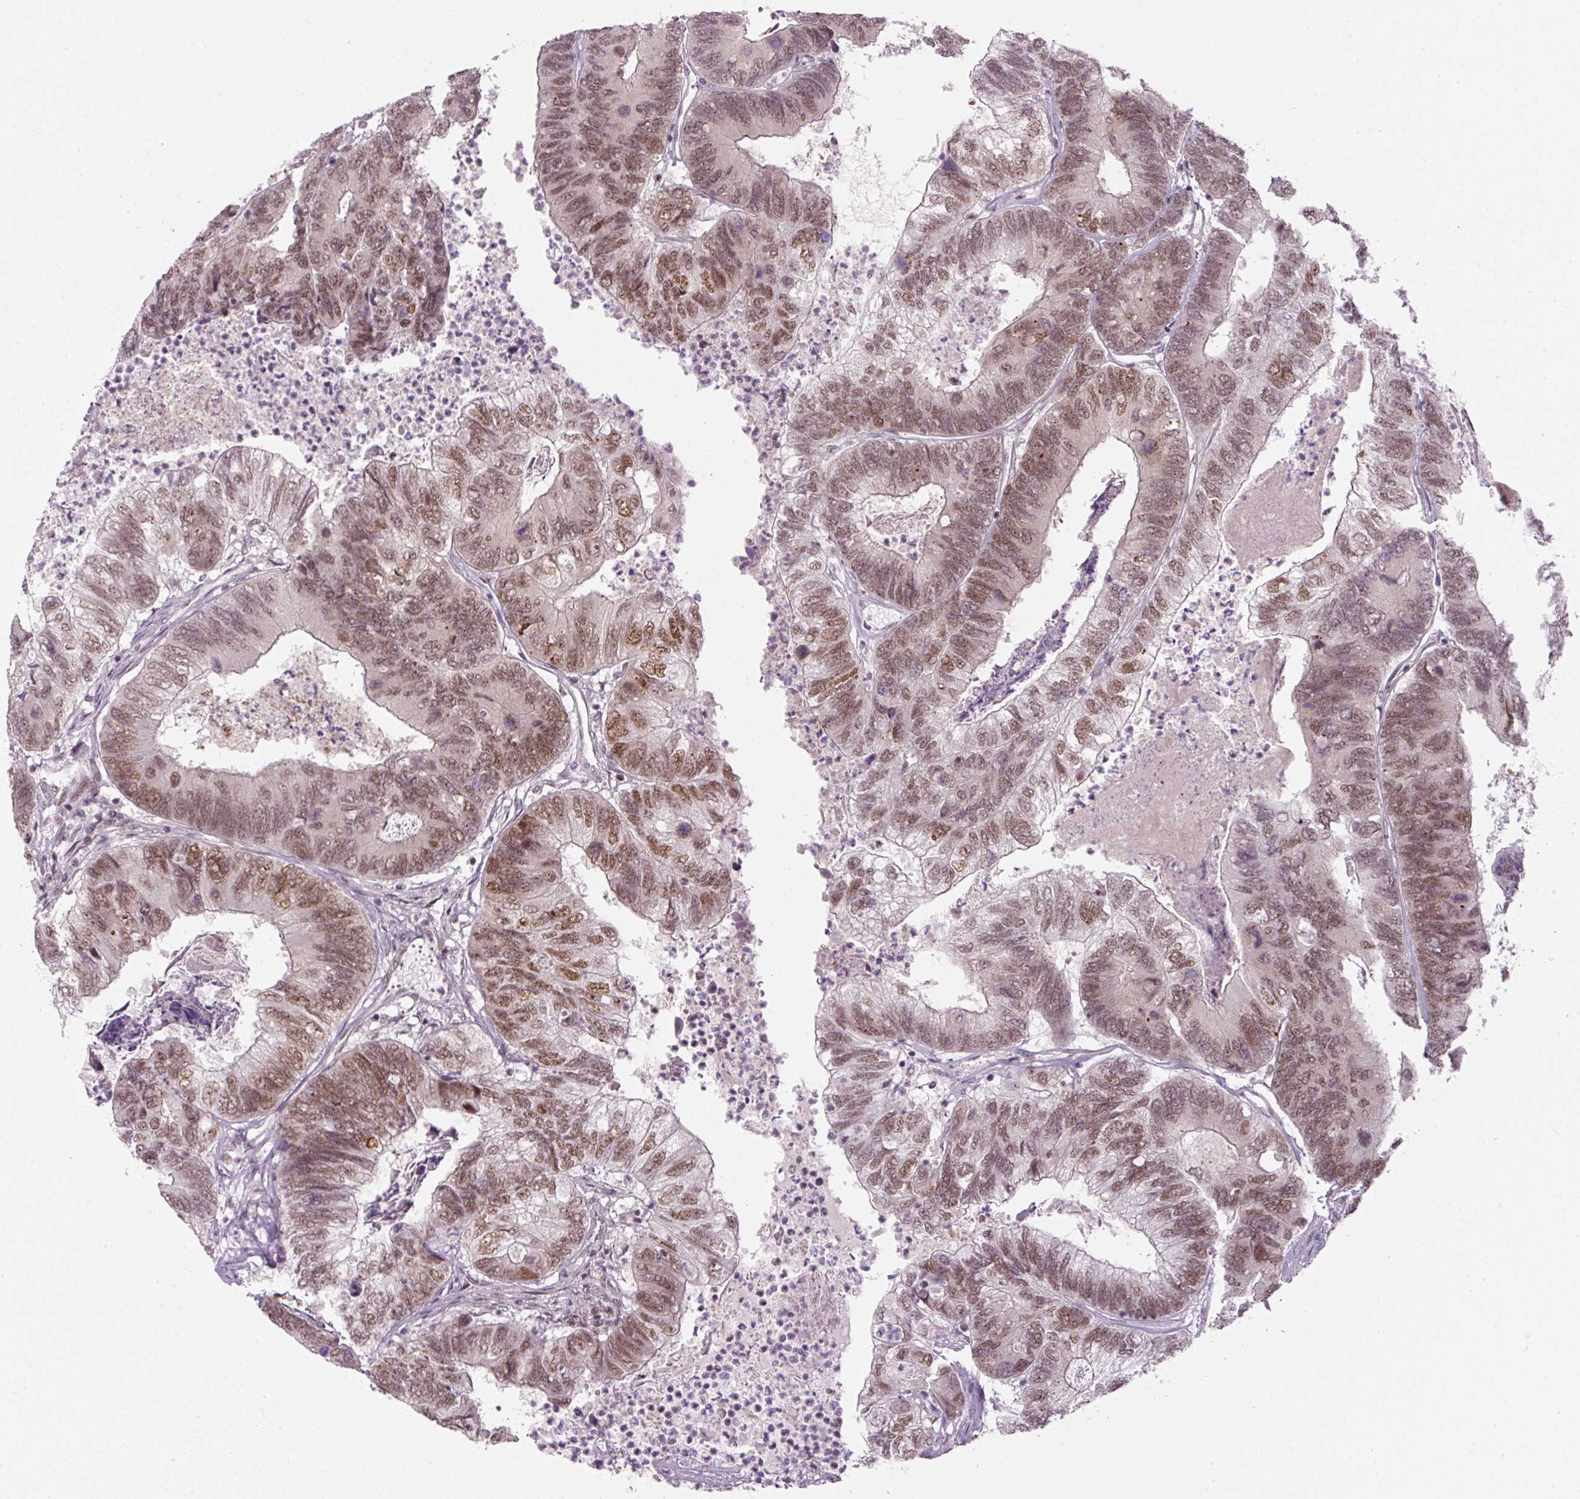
{"staining": {"intensity": "moderate", "quantity": ">75%", "location": "nuclear"}, "tissue": "colorectal cancer", "cell_type": "Tumor cells", "image_type": "cancer", "snomed": [{"axis": "morphology", "description": "Adenocarcinoma, NOS"}, {"axis": "topography", "description": "Colon"}], "caption": "About >75% of tumor cells in human adenocarcinoma (colorectal) exhibit moderate nuclear protein staining as visualized by brown immunohistochemical staining.", "gene": "U2AF2", "patient": {"sex": "female", "age": 67}}